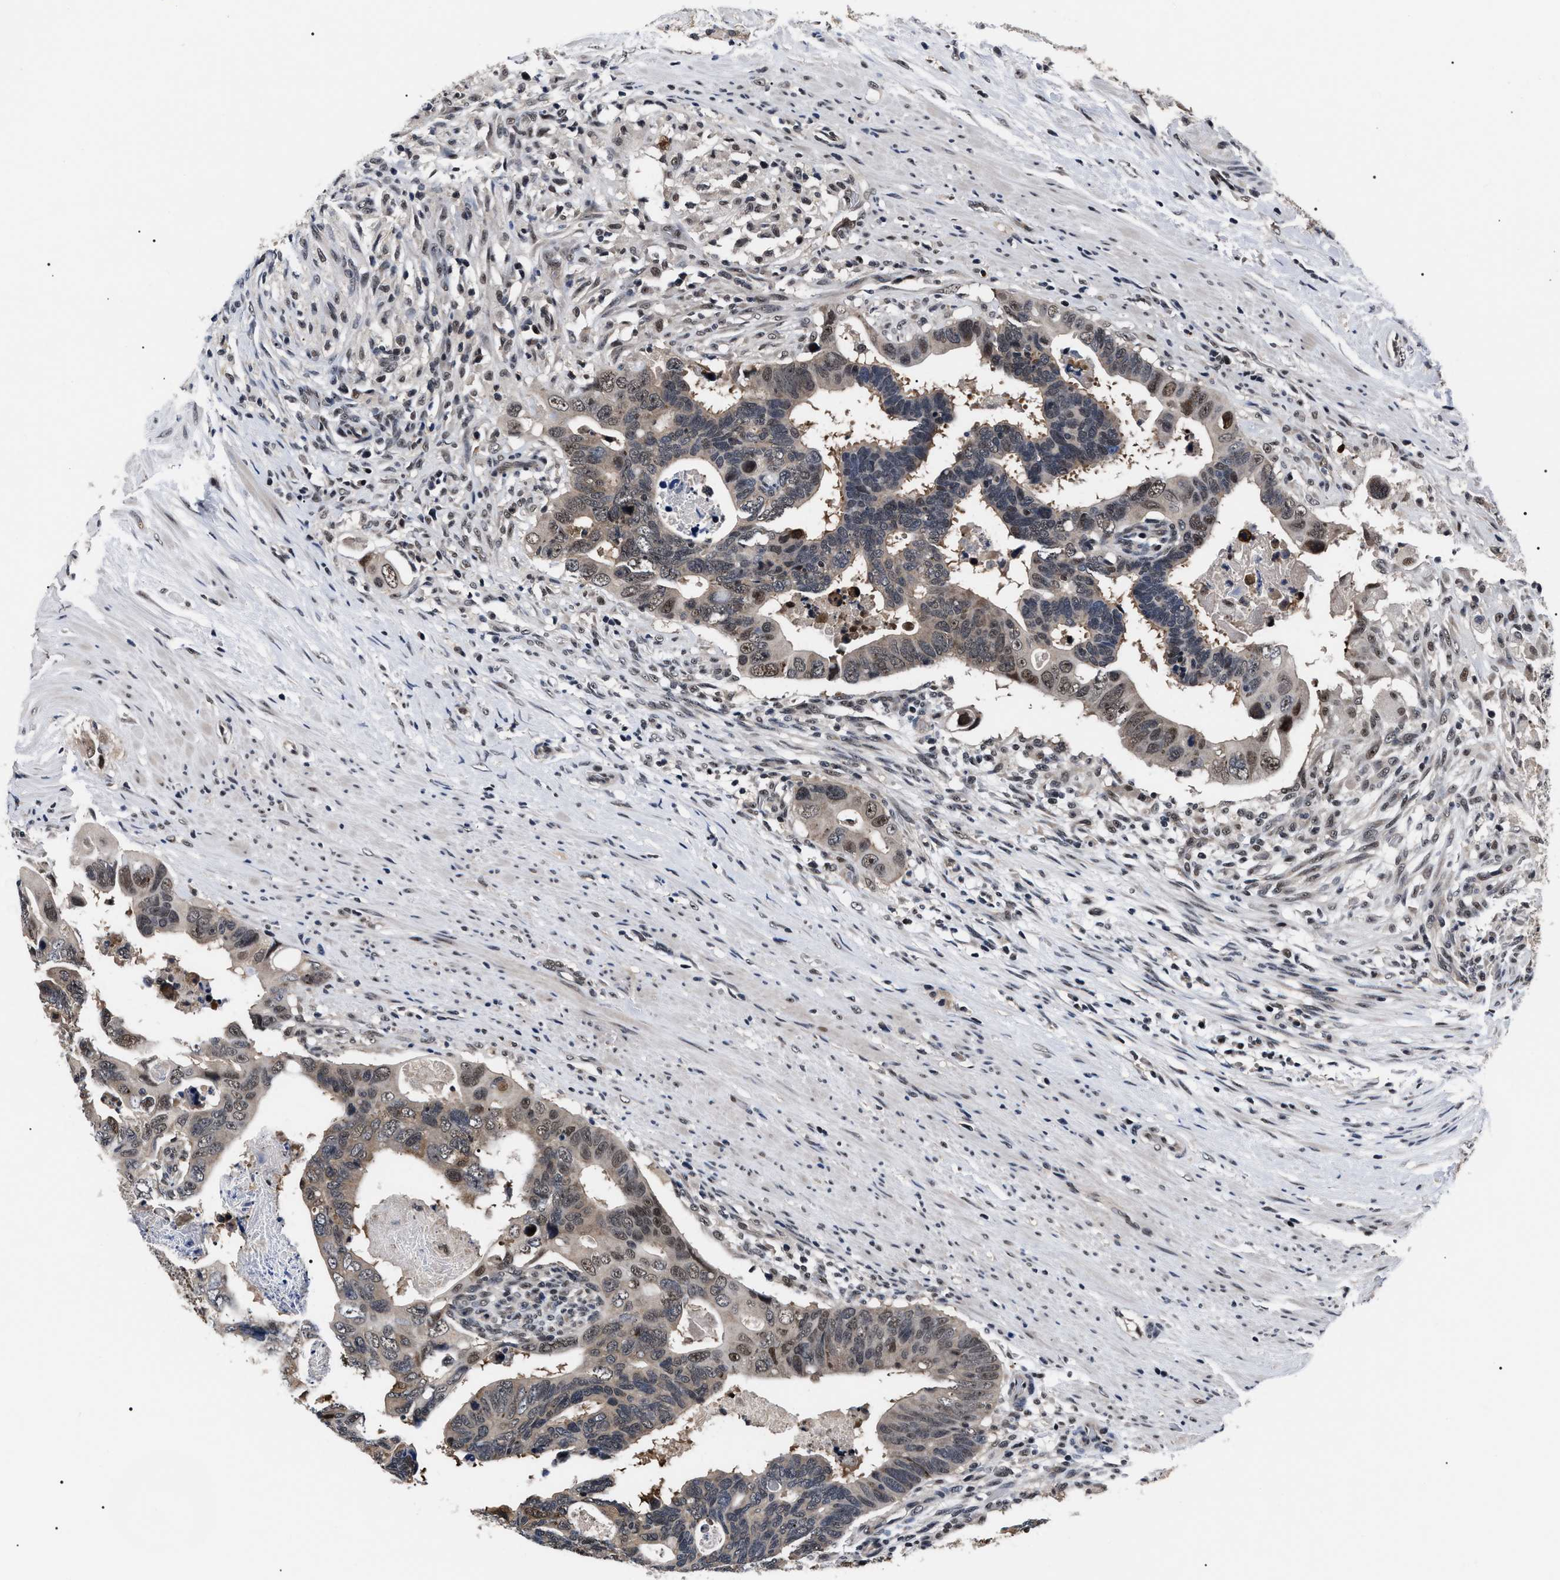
{"staining": {"intensity": "strong", "quantity": "25%-75%", "location": "cytoplasmic/membranous,nuclear"}, "tissue": "colorectal cancer", "cell_type": "Tumor cells", "image_type": "cancer", "snomed": [{"axis": "morphology", "description": "Adenocarcinoma, NOS"}, {"axis": "topography", "description": "Rectum"}], "caption": "The histopathology image displays staining of colorectal cancer, revealing strong cytoplasmic/membranous and nuclear protein expression (brown color) within tumor cells.", "gene": "CSNK2A1", "patient": {"sex": "male", "age": 53}}